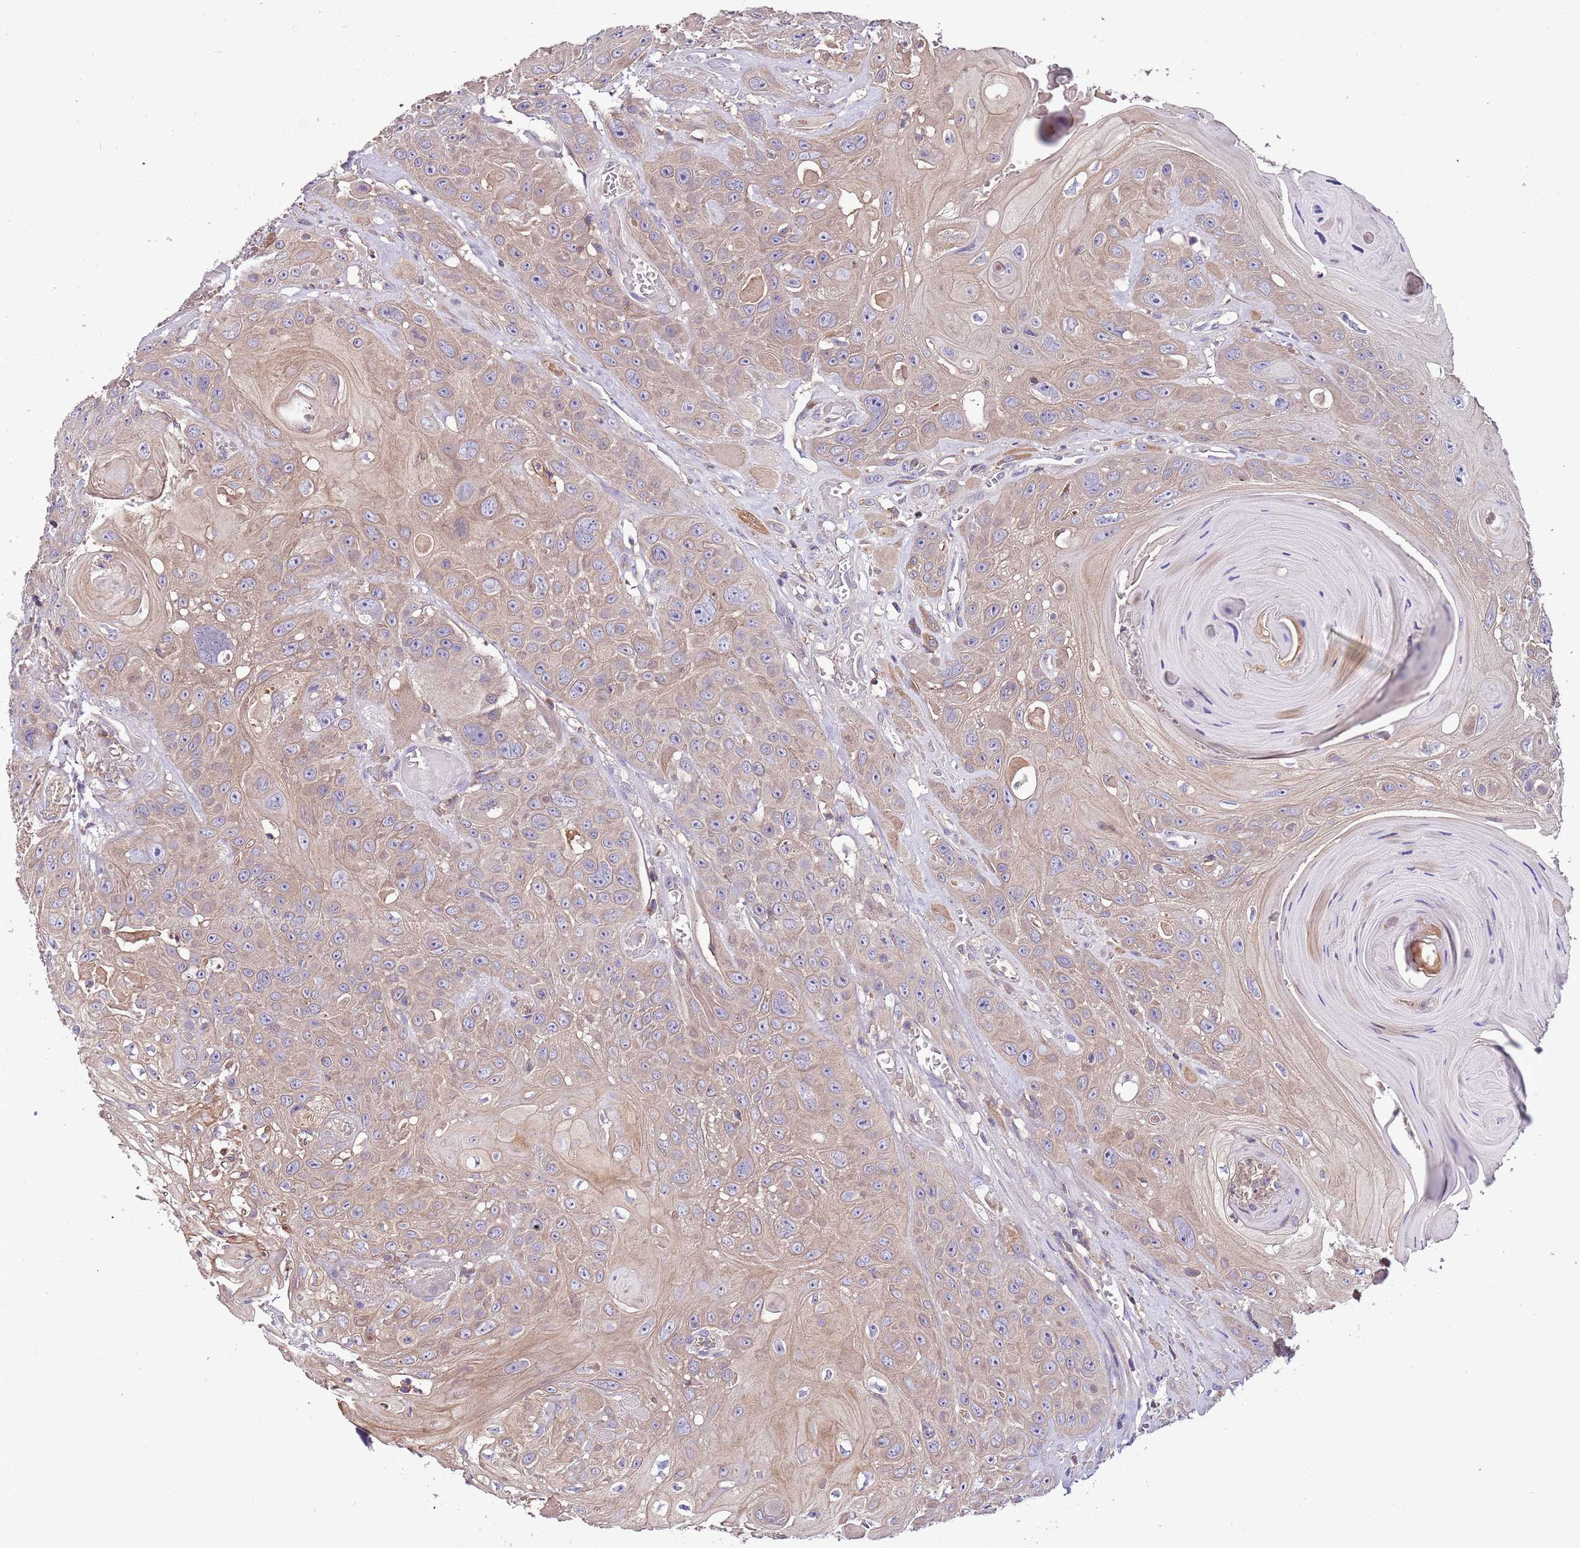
{"staining": {"intensity": "weak", "quantity": ">75%", "location": "cytoplasmic/membranous"}, "tissue": "head and neck cancer", "cell_type": "Tumor cells", "image_type": "cancer", "snomed": [{"axis": "morphology", "description": "Squamous cell carcinoma, NOS"}, {"axis": "topography", "description": "Head-Neck"}], "caption": "Squamous cell carcinoma (head and neck) stained with a brown dye shows weak cytoplasmic/membranous positive staining in approximately >75% of tumor cells.", "gene": "IGIP", "patient": {"sex": "female", "age": 59}}